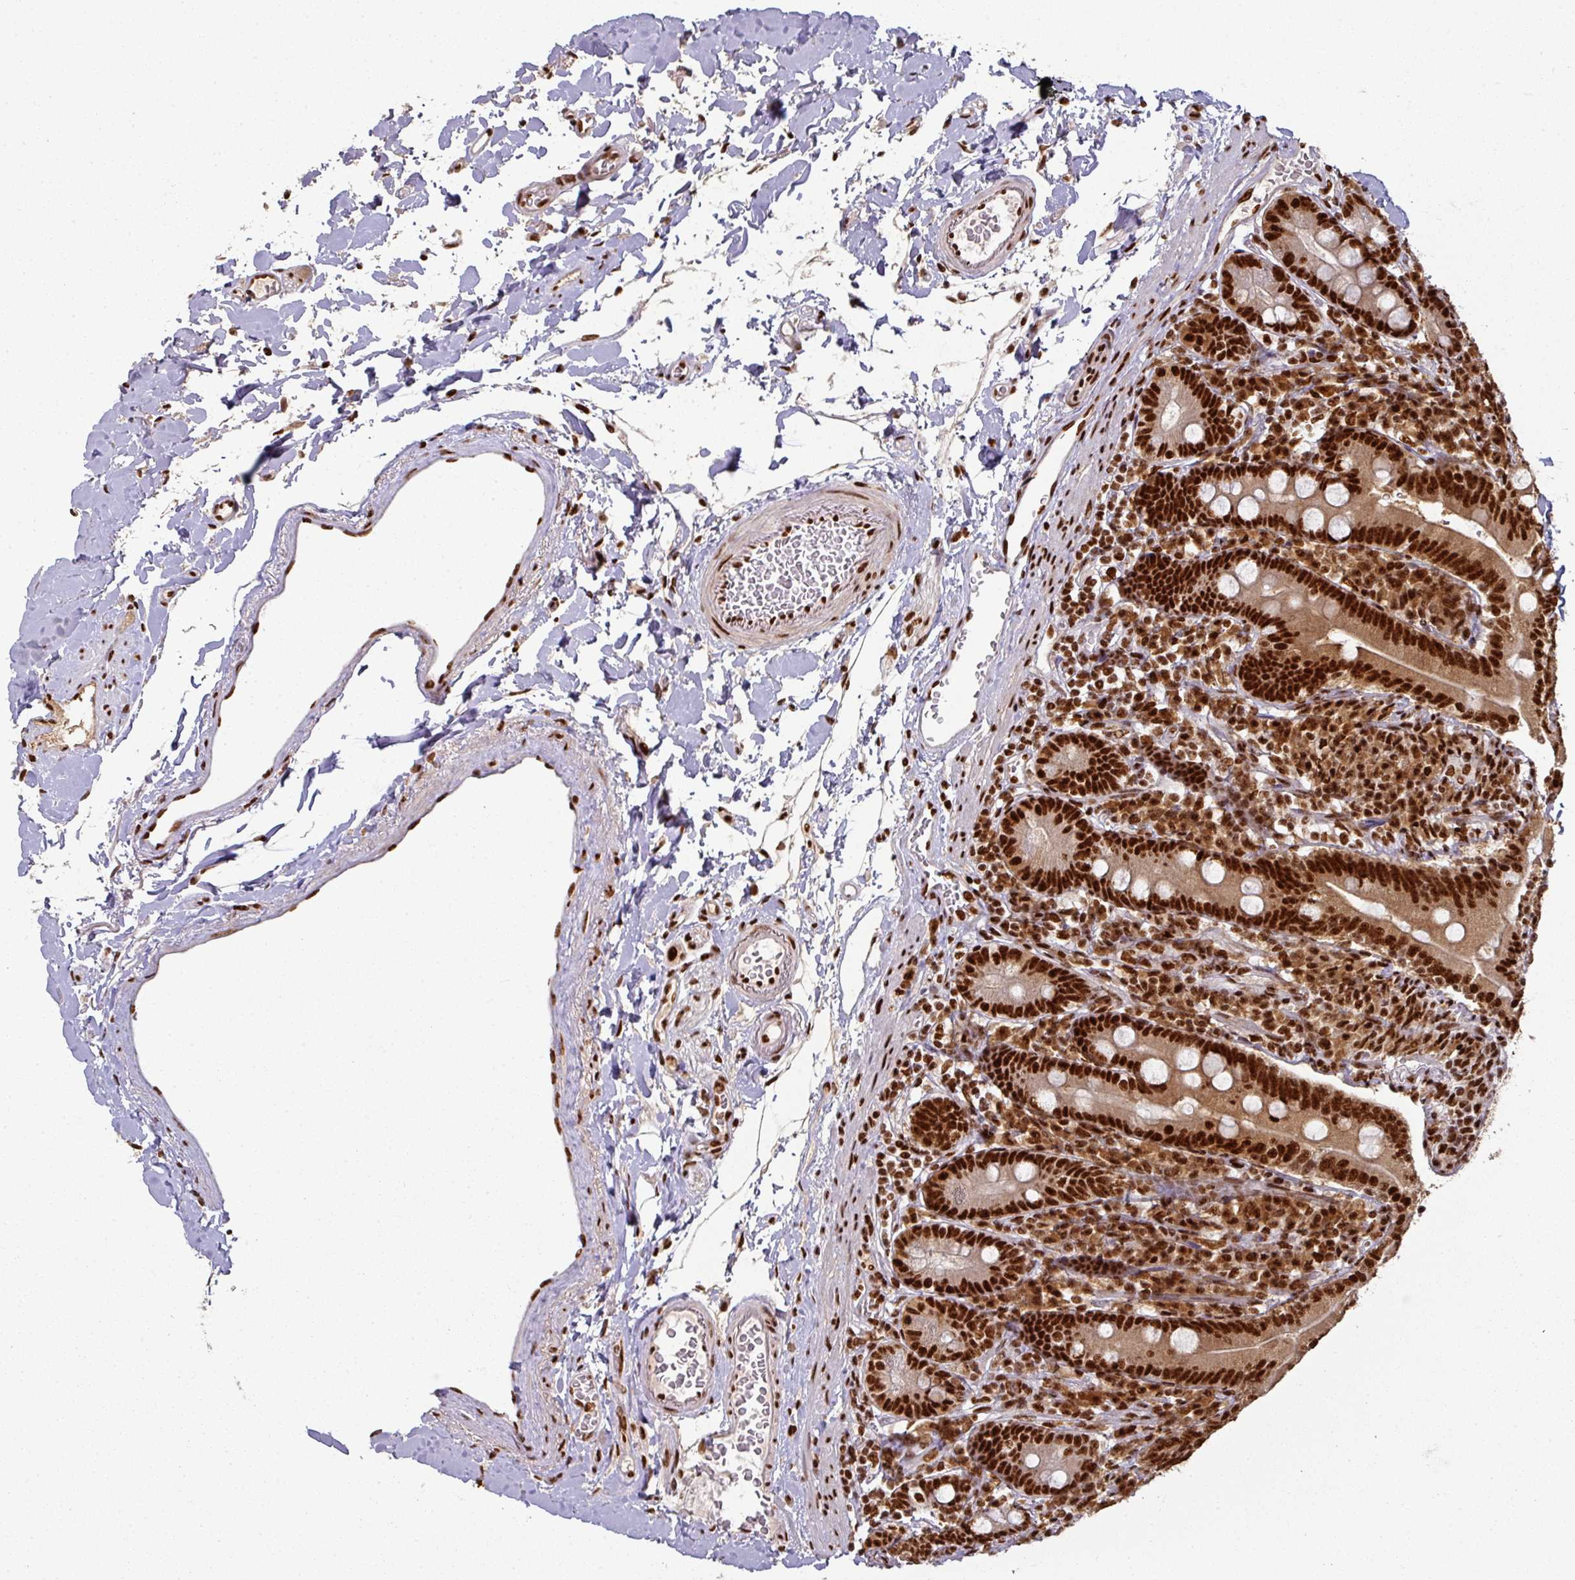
{"staining": {"intensity": "strong", "quantity": ">75%", "location": "cytoplasmic/membranous,nuclear"}, "tissue": "duodenum", "cell_type": "Glandular cells", "image_type": "normal", "snomed": [{"axis": "morphology", "description": "Normal tissue, NOS"}, {"axis": "topography", "description": "Duodenum"}], "caption": "Unremarkable duodenum reveals strong cytoplasmic/membranous,nuclear expression in approximately >75% of glandular cells Ihc stains the protein in brown and the nuclei are stained blue..", "gene": "SIK3", "patient": {"sex": "female", "age": 67}}